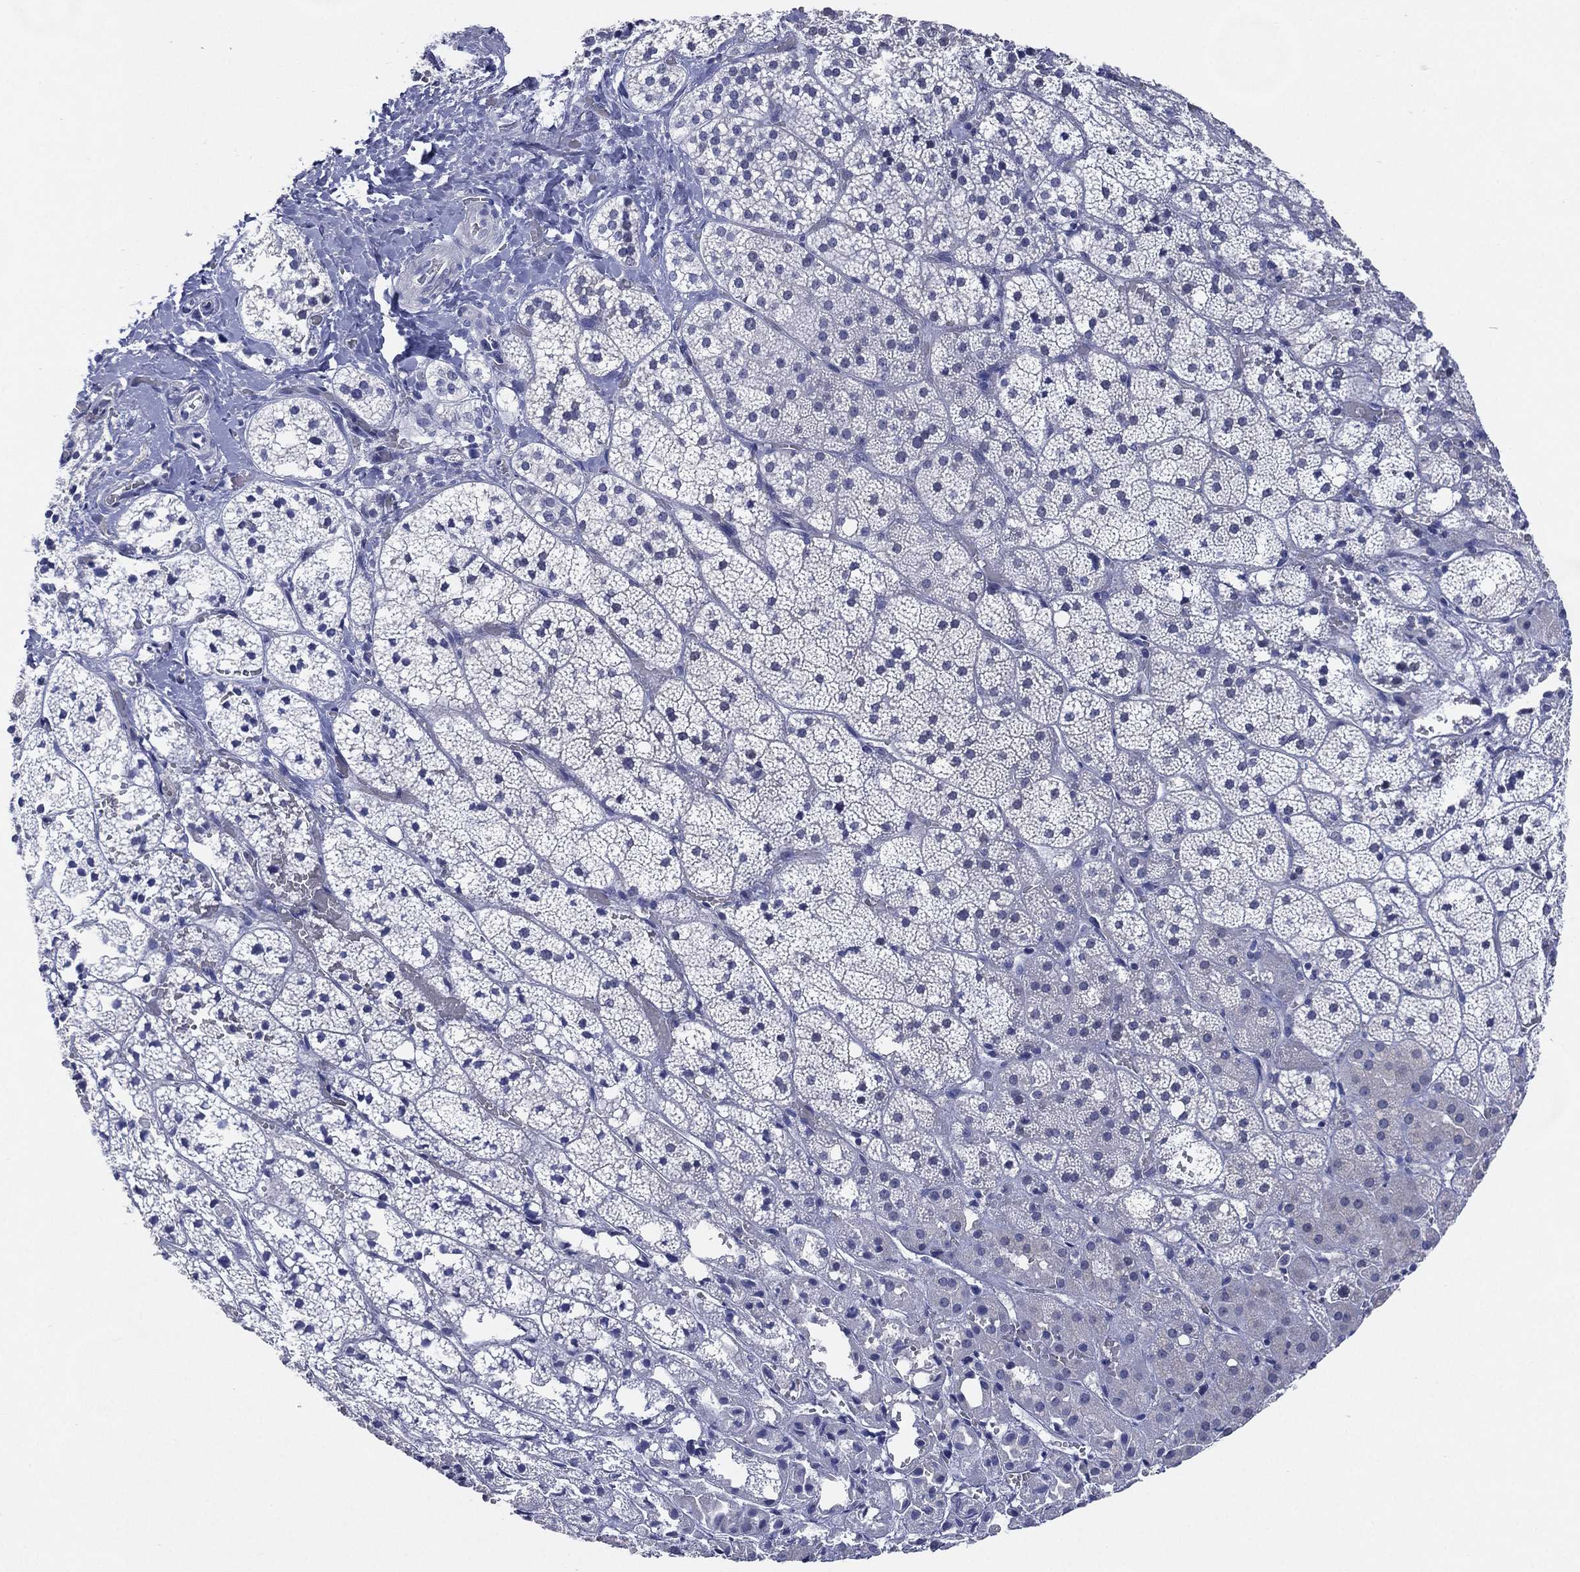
{"staining": {"intensity": "negative", "quantity": "none", "location": "none"}, "tissue": "adrenal gland", "cell_type": "Glandular cells", "image_type": "normal", "snomed": [{"axis": "morphology", "description": "Normal tissue, NOS"}, {"axis": "topography", "description": "Adrenal gland"}], "caption": "IHC image of unremarkable adrenal gland: adrenal gland stained with DAB (3,3'-diaminobenzidine) exhibits no significant protein staining in glandular cells. (DAB IHC with hematoxylin counter stain).", "gene": "TMEM247", "patient": {"sex": "male", "age": 53}}